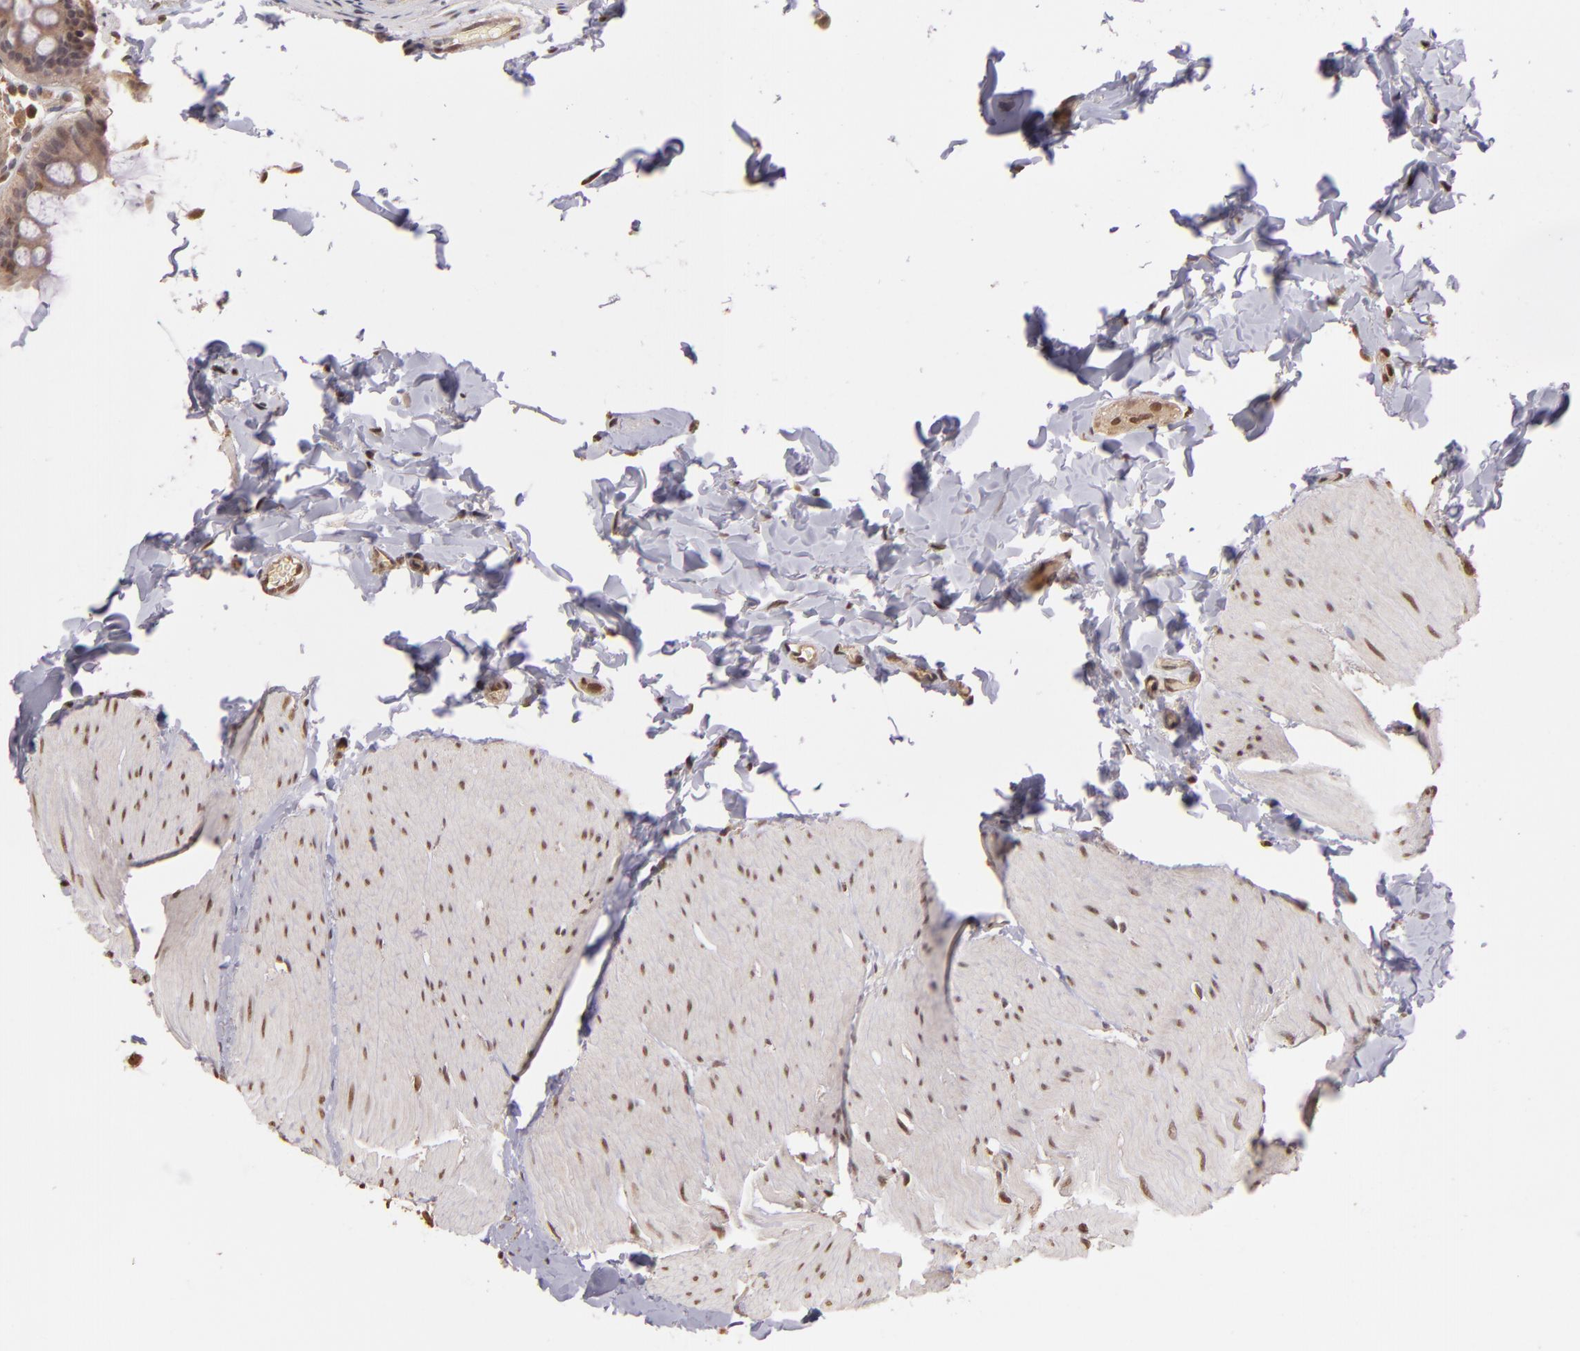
{"staining": {"intensity": "moderate", "quantity": ">75%", "location": "cytoplasmic/membranous,nuclear"}, "tissue": "colon", "cell_type": "Endothelial cells", "image_type": "normal", "snomed": [{"axis": "morphology", "description": "Normal tissue, NOS"}, {"axis": "topography", "description": "Smooth muscle"}, {"axis": "topography", "description": "Colon"}], "caption": "Unremarkable colon was stained to show a protein in brown. There is medium levels of moderate cytoplasmic/membranous,nuclear staining in approximately >75% of endothelial cells.", "gene": "ARPC2", "patient": {"sex": "male", "age": 67}}